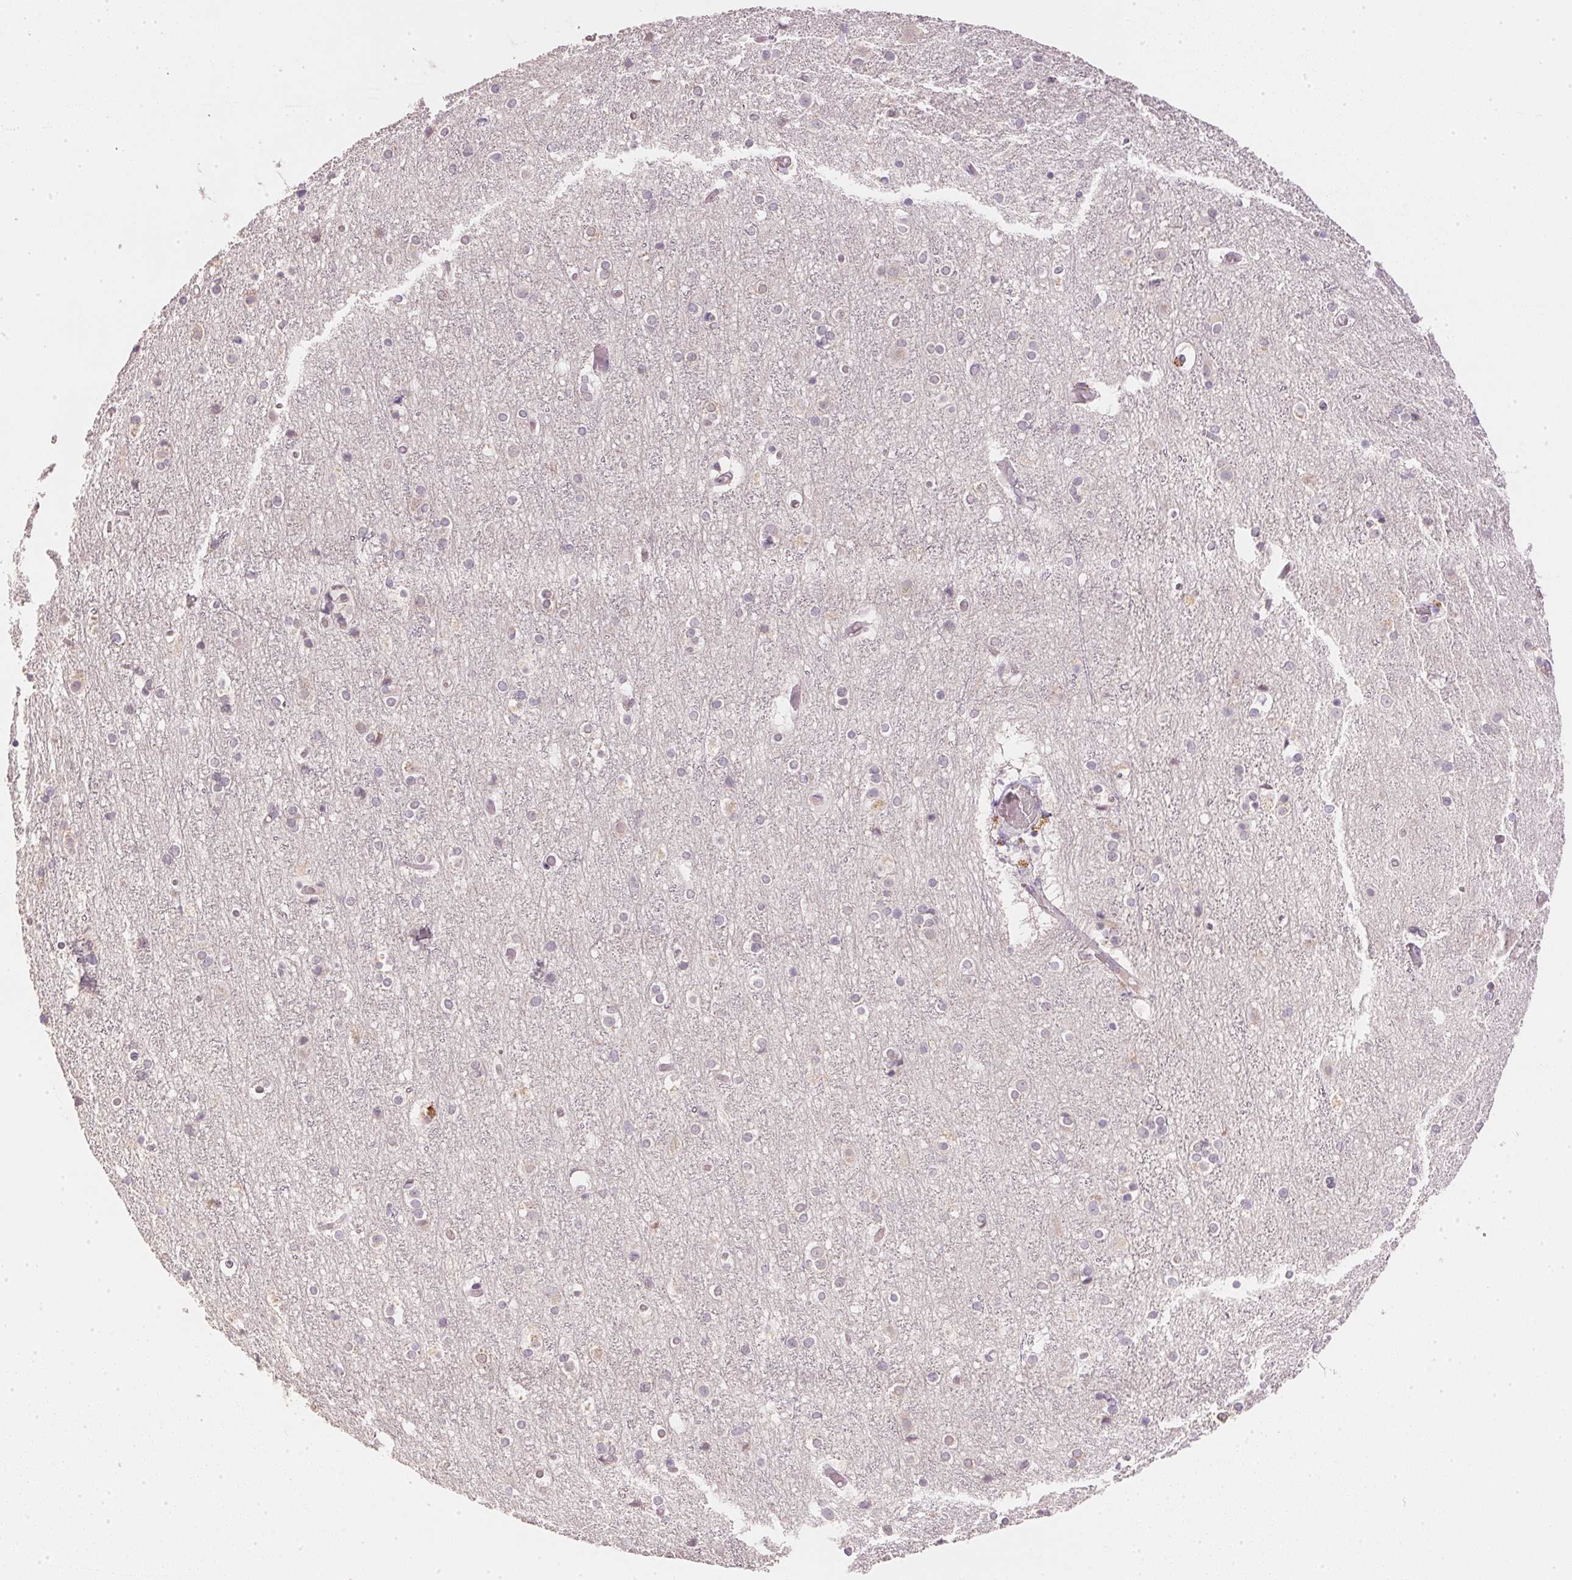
{"staining": {"intensity": "negative", "quantity": "none", "location": "none"}, "tissue": "cerebral cortex", "cell_type": "Endothelial cells", "image_type": "normal", "snomed": [{"axis": "morphology", "description": "Normal tissue, NOS"}, {"axis": "topography", "description": "Cerebral cortex"}], "caption": "This is a image of immunohistochemistry staining of unremarkable cerebral cortex, which shows no staining in endothelial cells.", "gene": "DHCR24", "patient": {"sex": "female", "age": 52}}